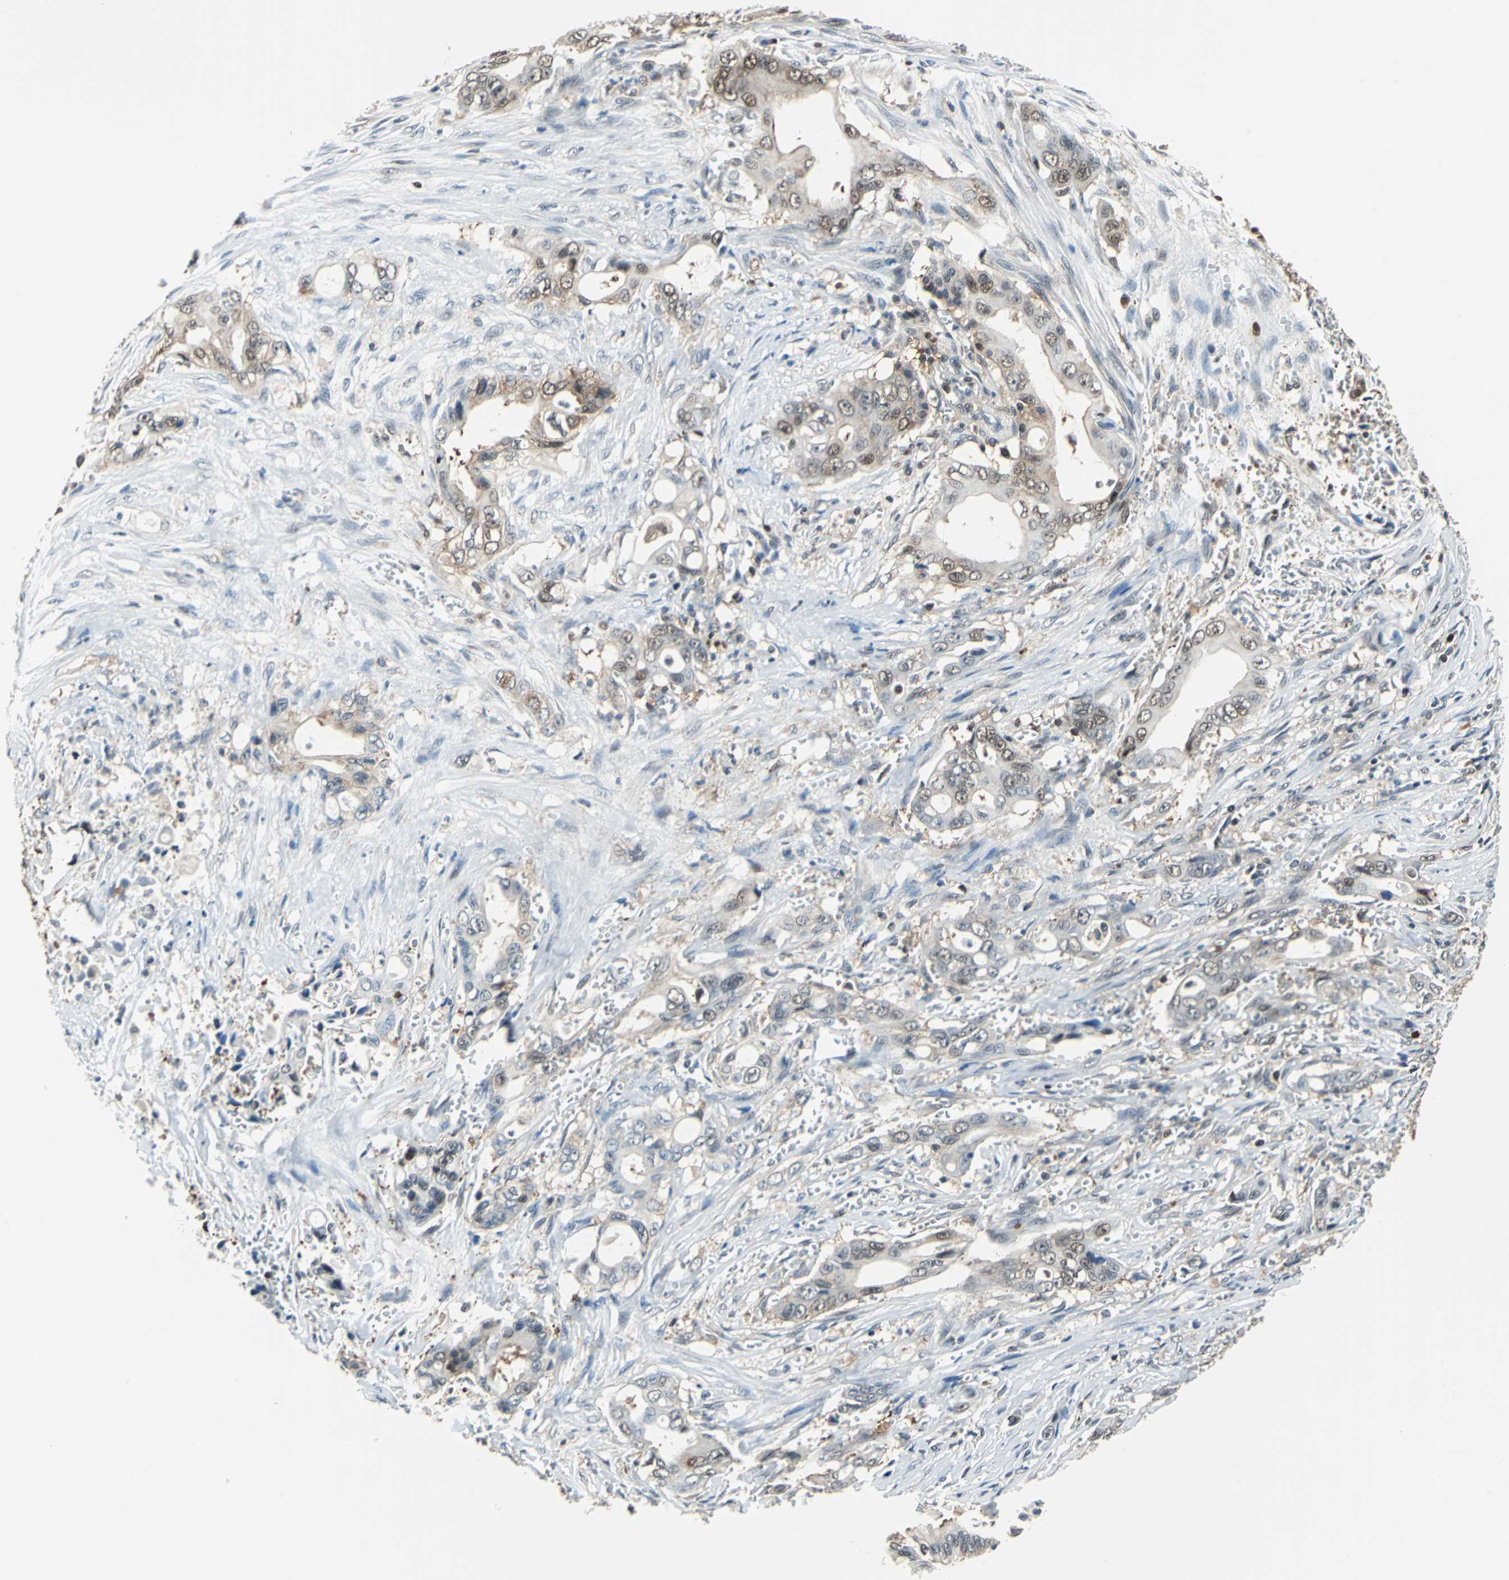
{"staining": {"intensity": "moderate", "quantity": ">75%", "location": "cytoplasmic/membranous"}, "tissue": "pancreatic cancer", "cell_type": "Tumor cells", "image_type": "cancer", "snomed": [{"axis": "morphology", "description": "Adenocarcinoma, NOS"}, {"axis": "topography", "description": "Pancreas"}], "caption": "Pancreatic adenocarcinoma was stained to show a protein in brown. There is medium levels of moderate cytoplasmic/membranous staining in about >75% of tumor cells.", "gene": "PSME1", "patient": {"sex": "male", "age": 59}}